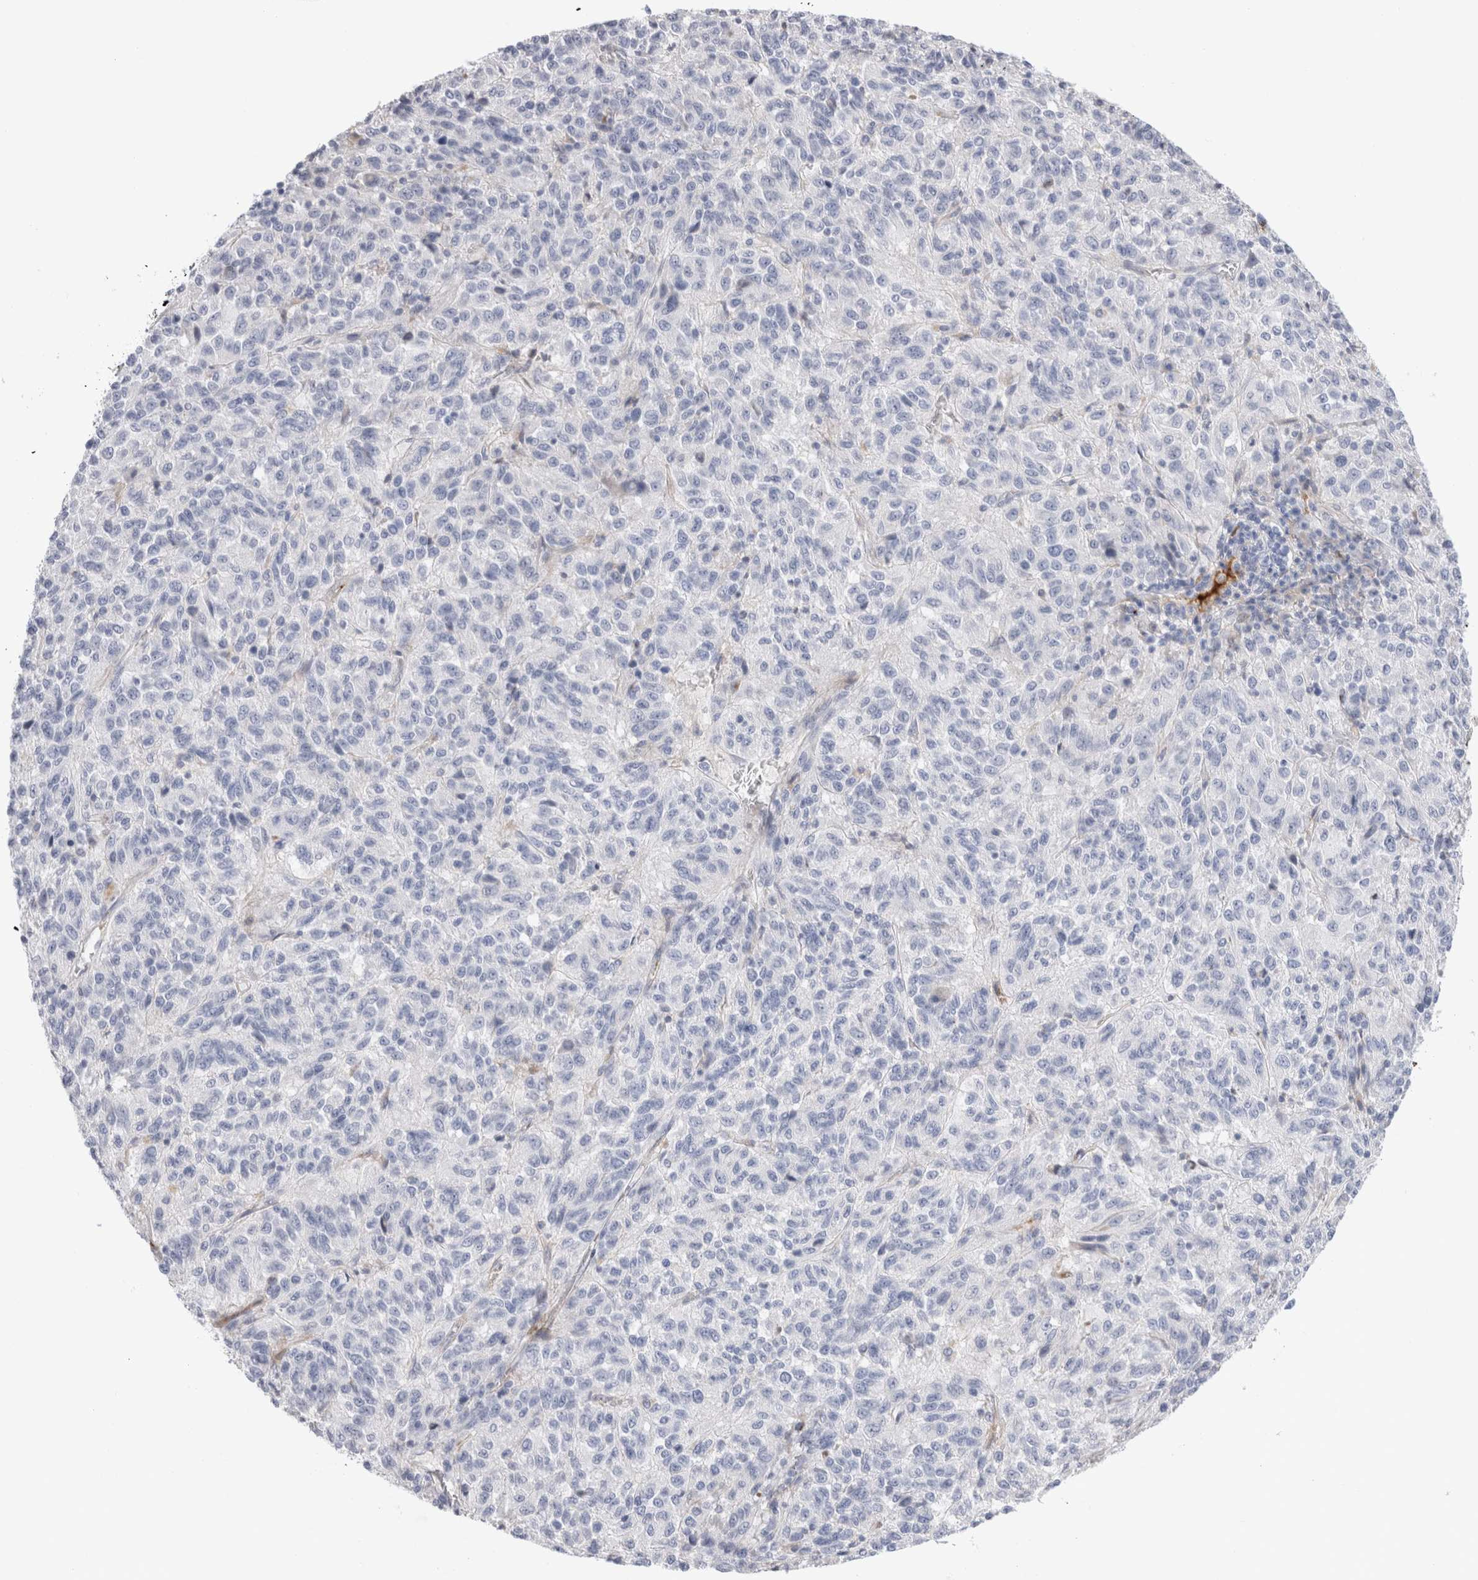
{"staining": {"intensity": "negative", "quantity": "none", "location": "none"}, "tissue": "melanoma", "cell_type": "Tumor cells", "image_type": "cancer", "snomed": [{"axis": "morphology", "description": "Malignant melanoma, Metastatic site"}, {"axis": "topography", "description": "Lung"}], "caption": "DAB immunohistochemical staining of malignant melanoma (metastatic site) reveals no significant staining in tumor cells.", "gene": "ECHDC2", "patient": {"sex": "male", "age": 64}}